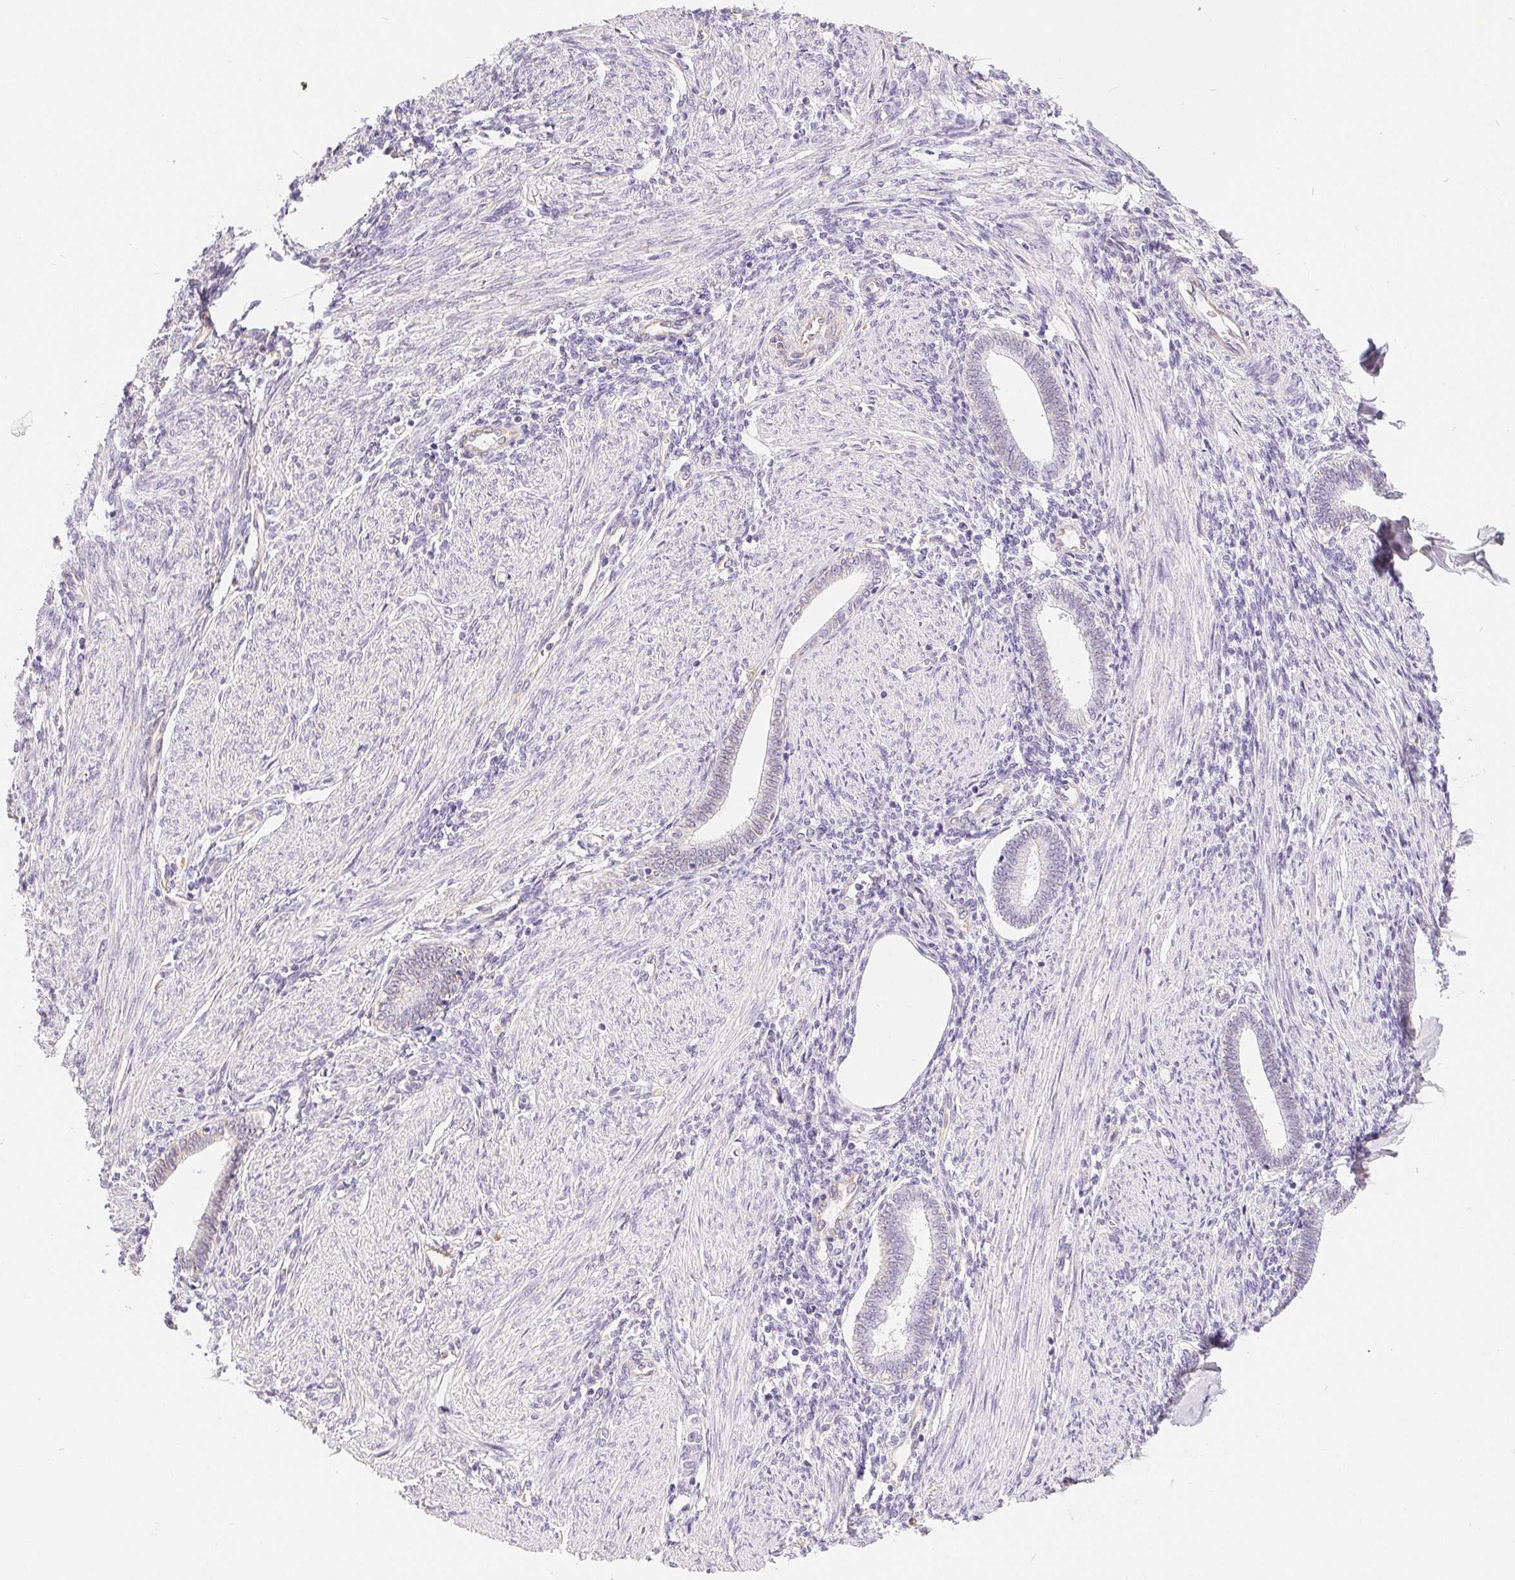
{"staining": {"intensity": "negative", "quantity": "none", "location": "none"}, "tissue": "endometrium", "cell_type": "Cells in endometrial stroma", "image_type": "normal", "snomed": [{"axis": "morphology", "description": "Normal tissue, NOS"}, {"axis": "topography", "description": "Endometrium"}], "caption": "DAB (3,3'-diaminobenzidine) immunohistochemical staining of benign human endometrium exhibits no significant expression in cells in endometrial stroma.", "gene": "GFAP", "patient": {"sex": "female", "age": 42}}